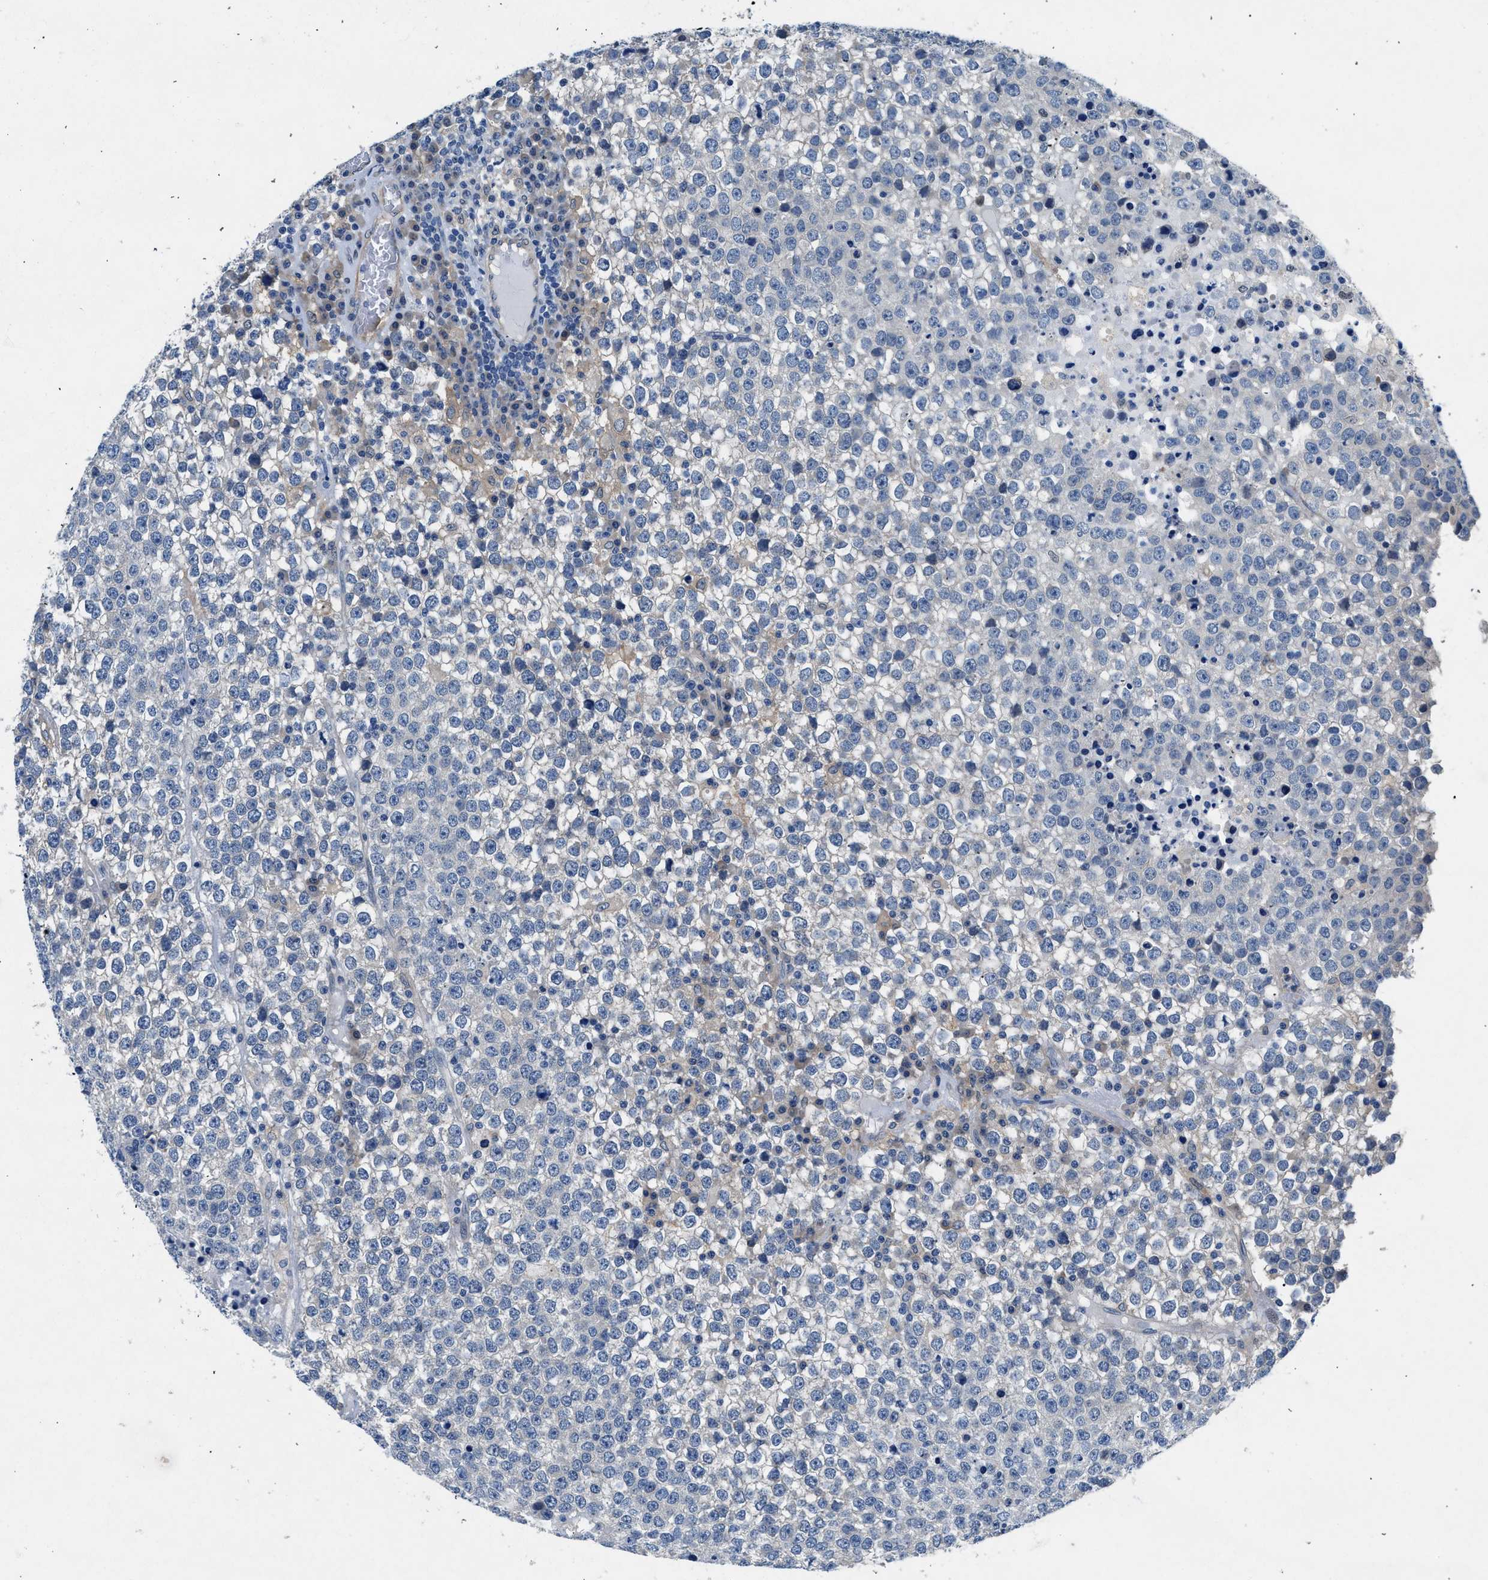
{"staining": {"intensity": "negative", "quantity": "none", "location": "none"}, "tissue": "testis cancer", "cell_type": "Tumor cells", "image_type": "cancer", "snomed": [{"axis": "morphology", "description": "Seminoma, NOS"}, {"axis": "topography", "description": "Testis"}], "caption": "IHC of human testis cancer (seminoma) displays no positivity in tumor cells.", "gene": "COPS2", "patient": {"sex": "male", "age": 65}}